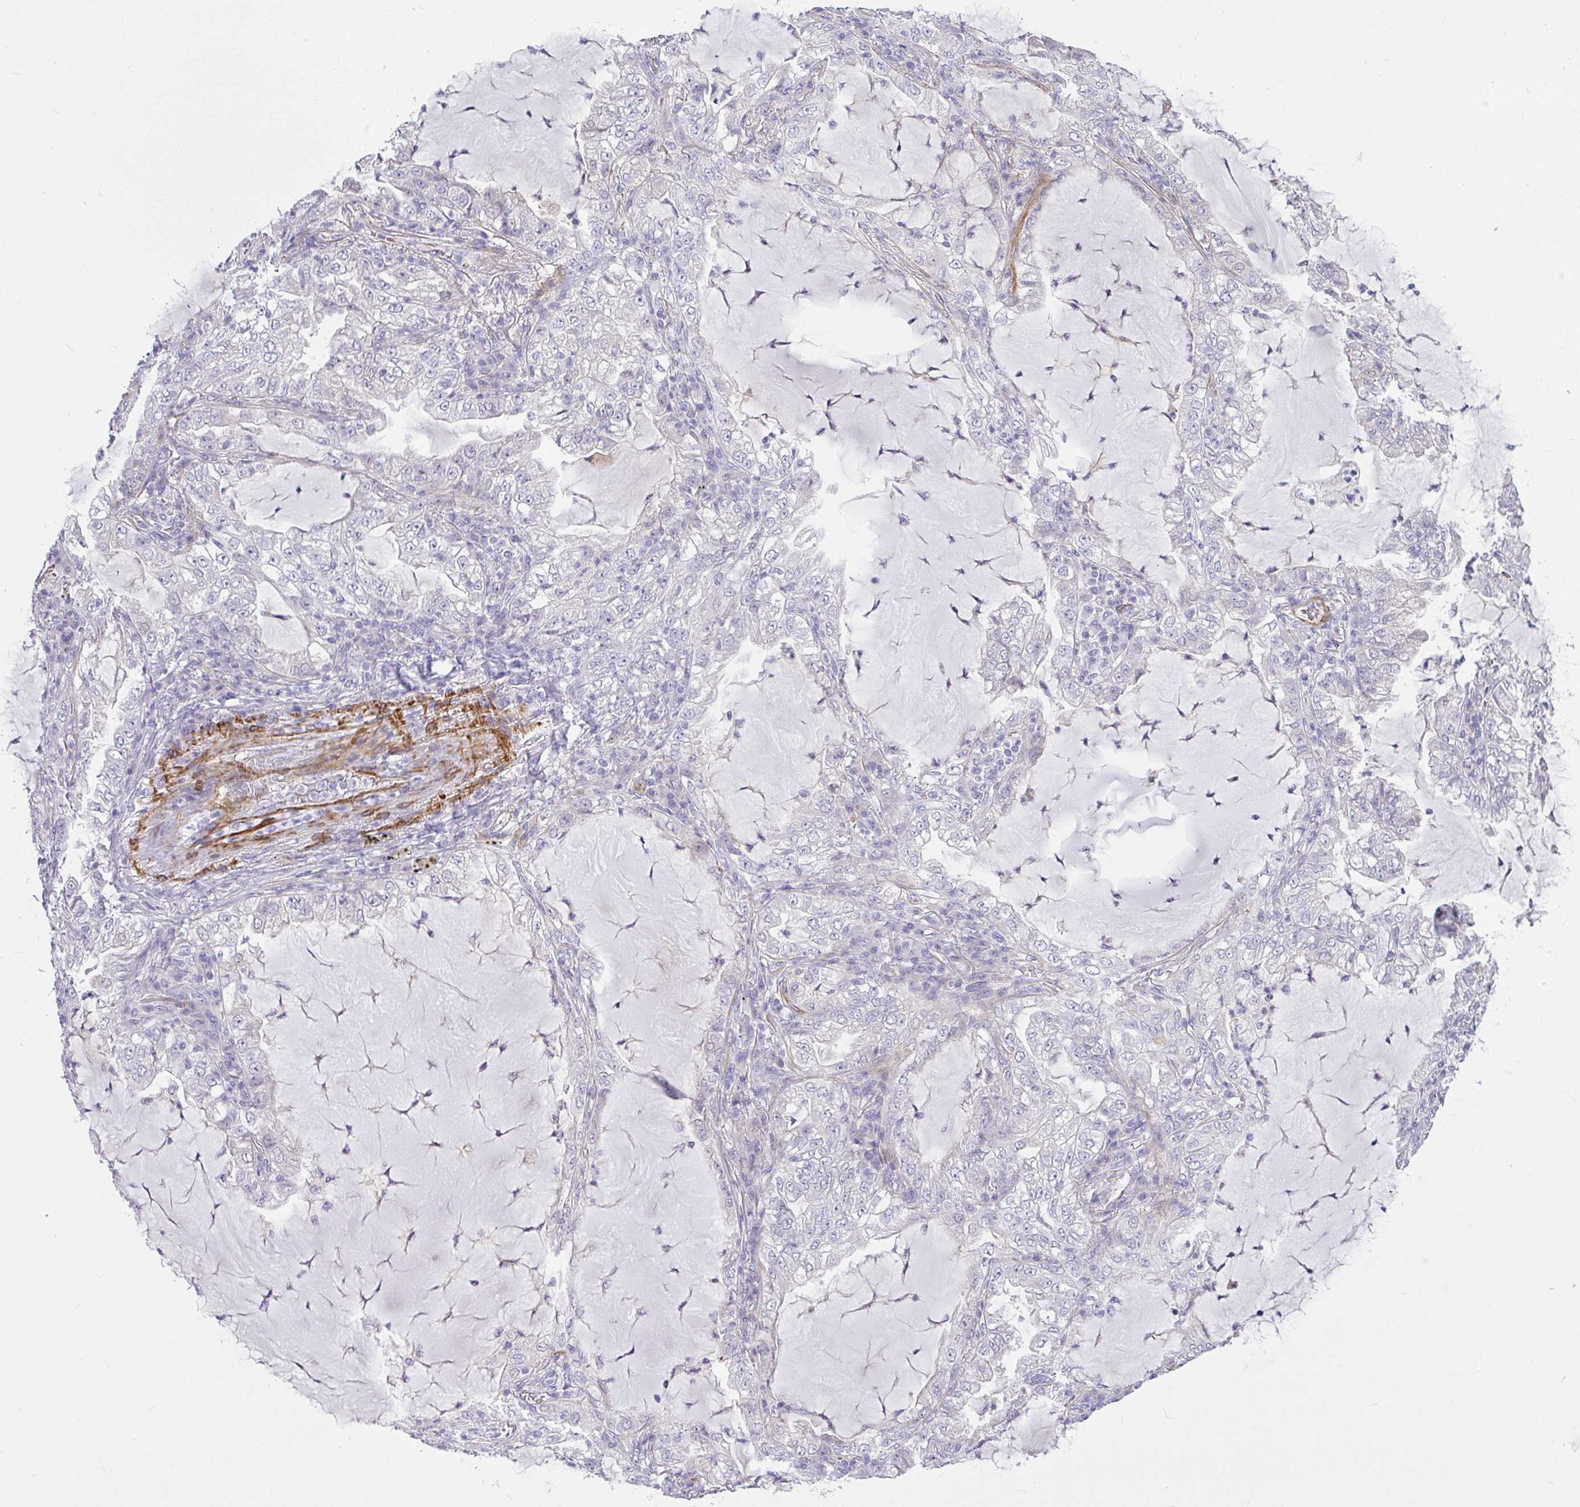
{"staining": {"intensity": "negative", "quantity": "none", "location": "none"}, "tissue": "lung cancer", "cell_type": "Tumor cells", "image_type": "cancer", "snomed": [{"axis": "morphology", "description": "Adenocarcinoma, NOS"}, {"axis": "topography", "description": "Lung"}], "caption": "High power microscopy photomicrograph of an IHC photomicrograph of lung cancer (adenocarcinoma), revealing no significant positivity in tumor cells. (Brightfield microscopy of DAB immunohistochemistry at high magnification).", "gene": "MOCS1", "patient": {"sex": "female", "age": 73}}